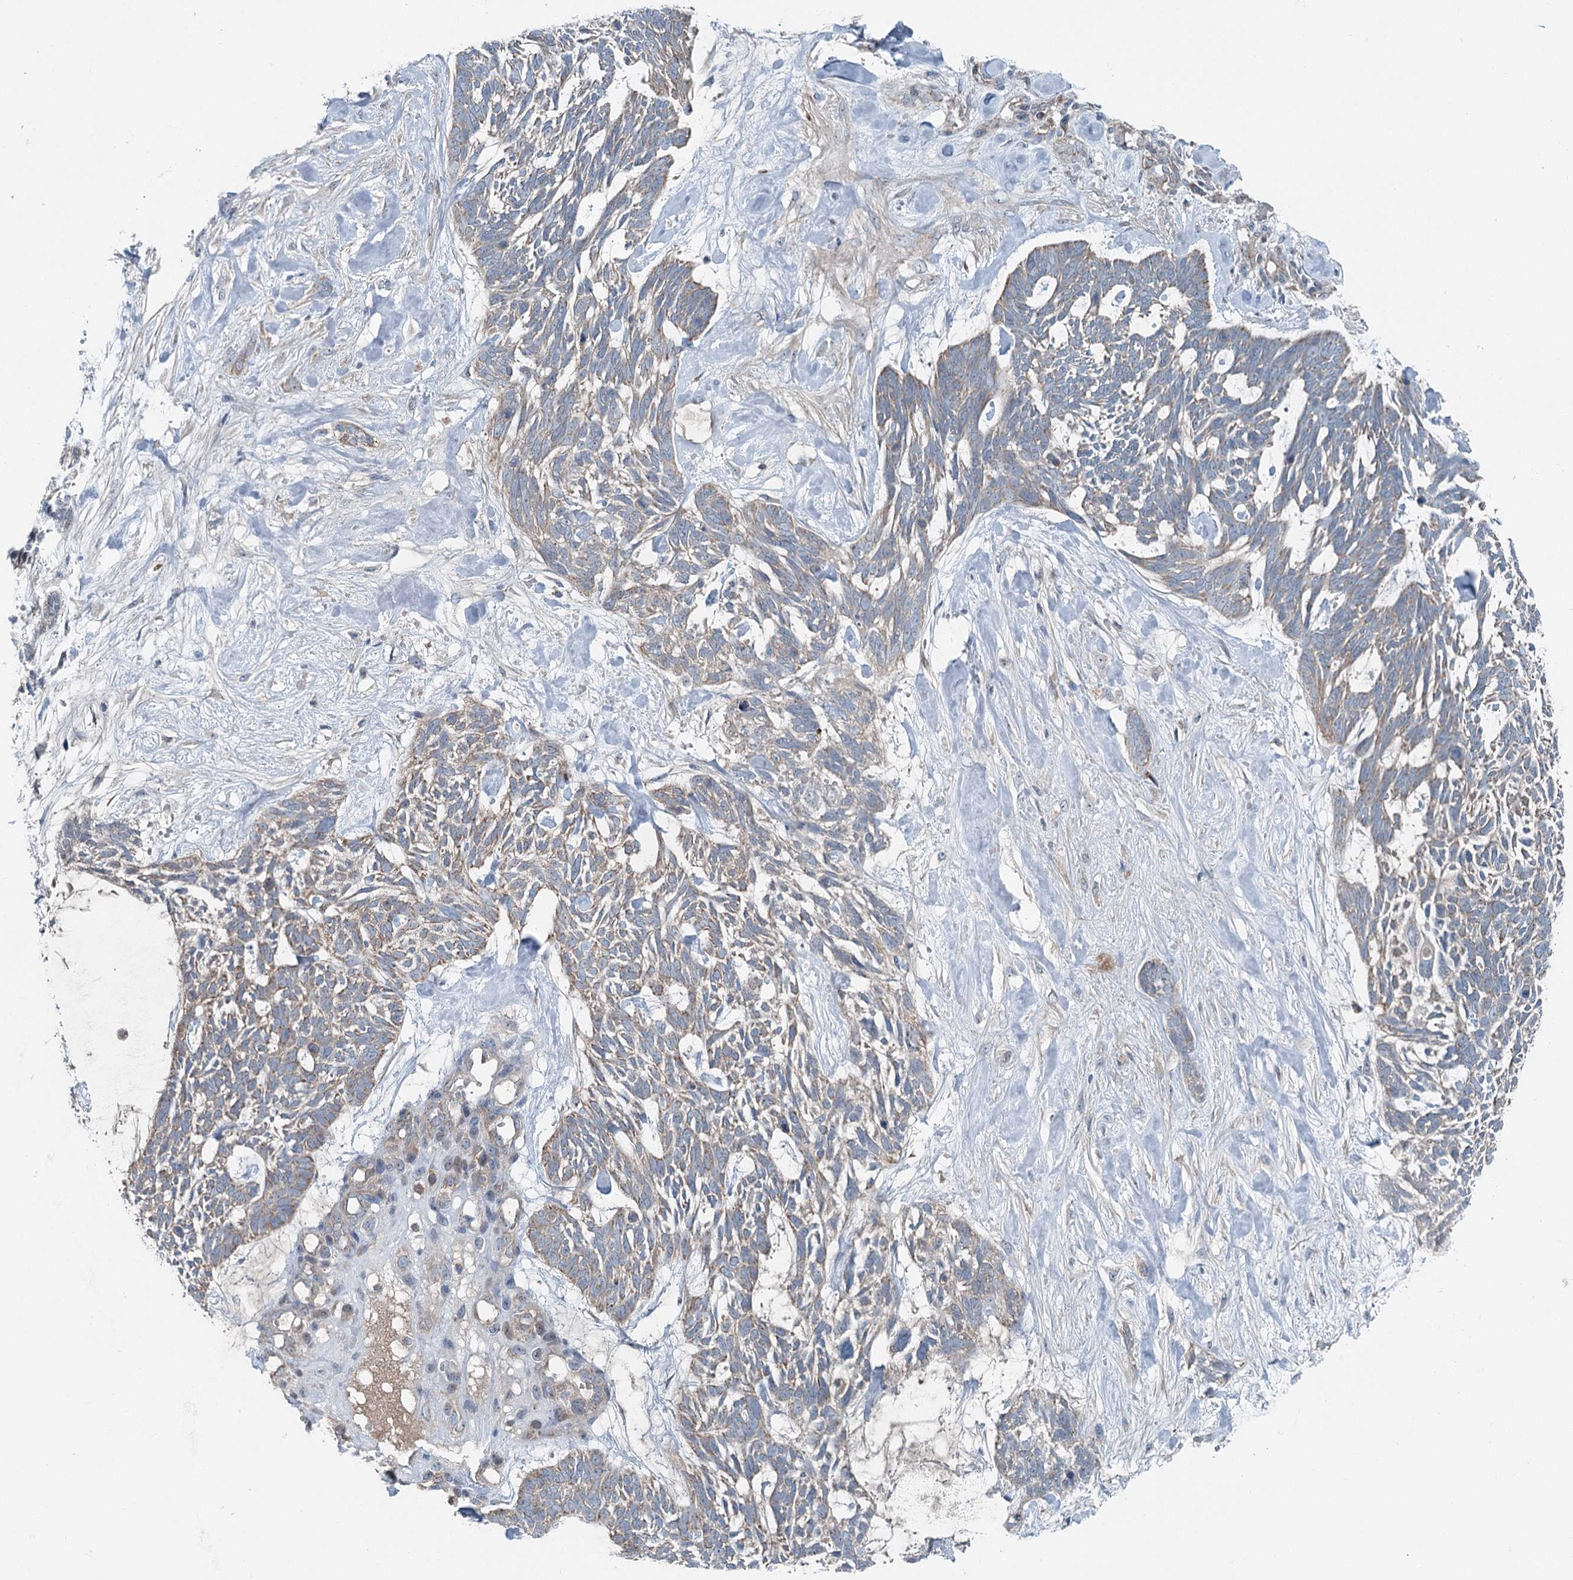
{"staining": {"intensity": "weak", "quantity": "25%-75%", "location": "cytoplasmic/membranous"}, "tissue": "skin cancer", "cell_type": "Tumor cells", "image_type": "cancer", "snomed": [{"axis": "morphology", "description": "Basal cell carcinoma"}, {"axis": "topography", "description": "Skin"}], "caption": "Skin cancer (basal cell carcinoma) stained for a protein exhibits weak cytoplasmic/membranous positivity in tumor cells. (IHC, brightfield microscopy, high magnification).", "gene": "CHCHD5", "patient": {"sex": "male", "age": 88}}